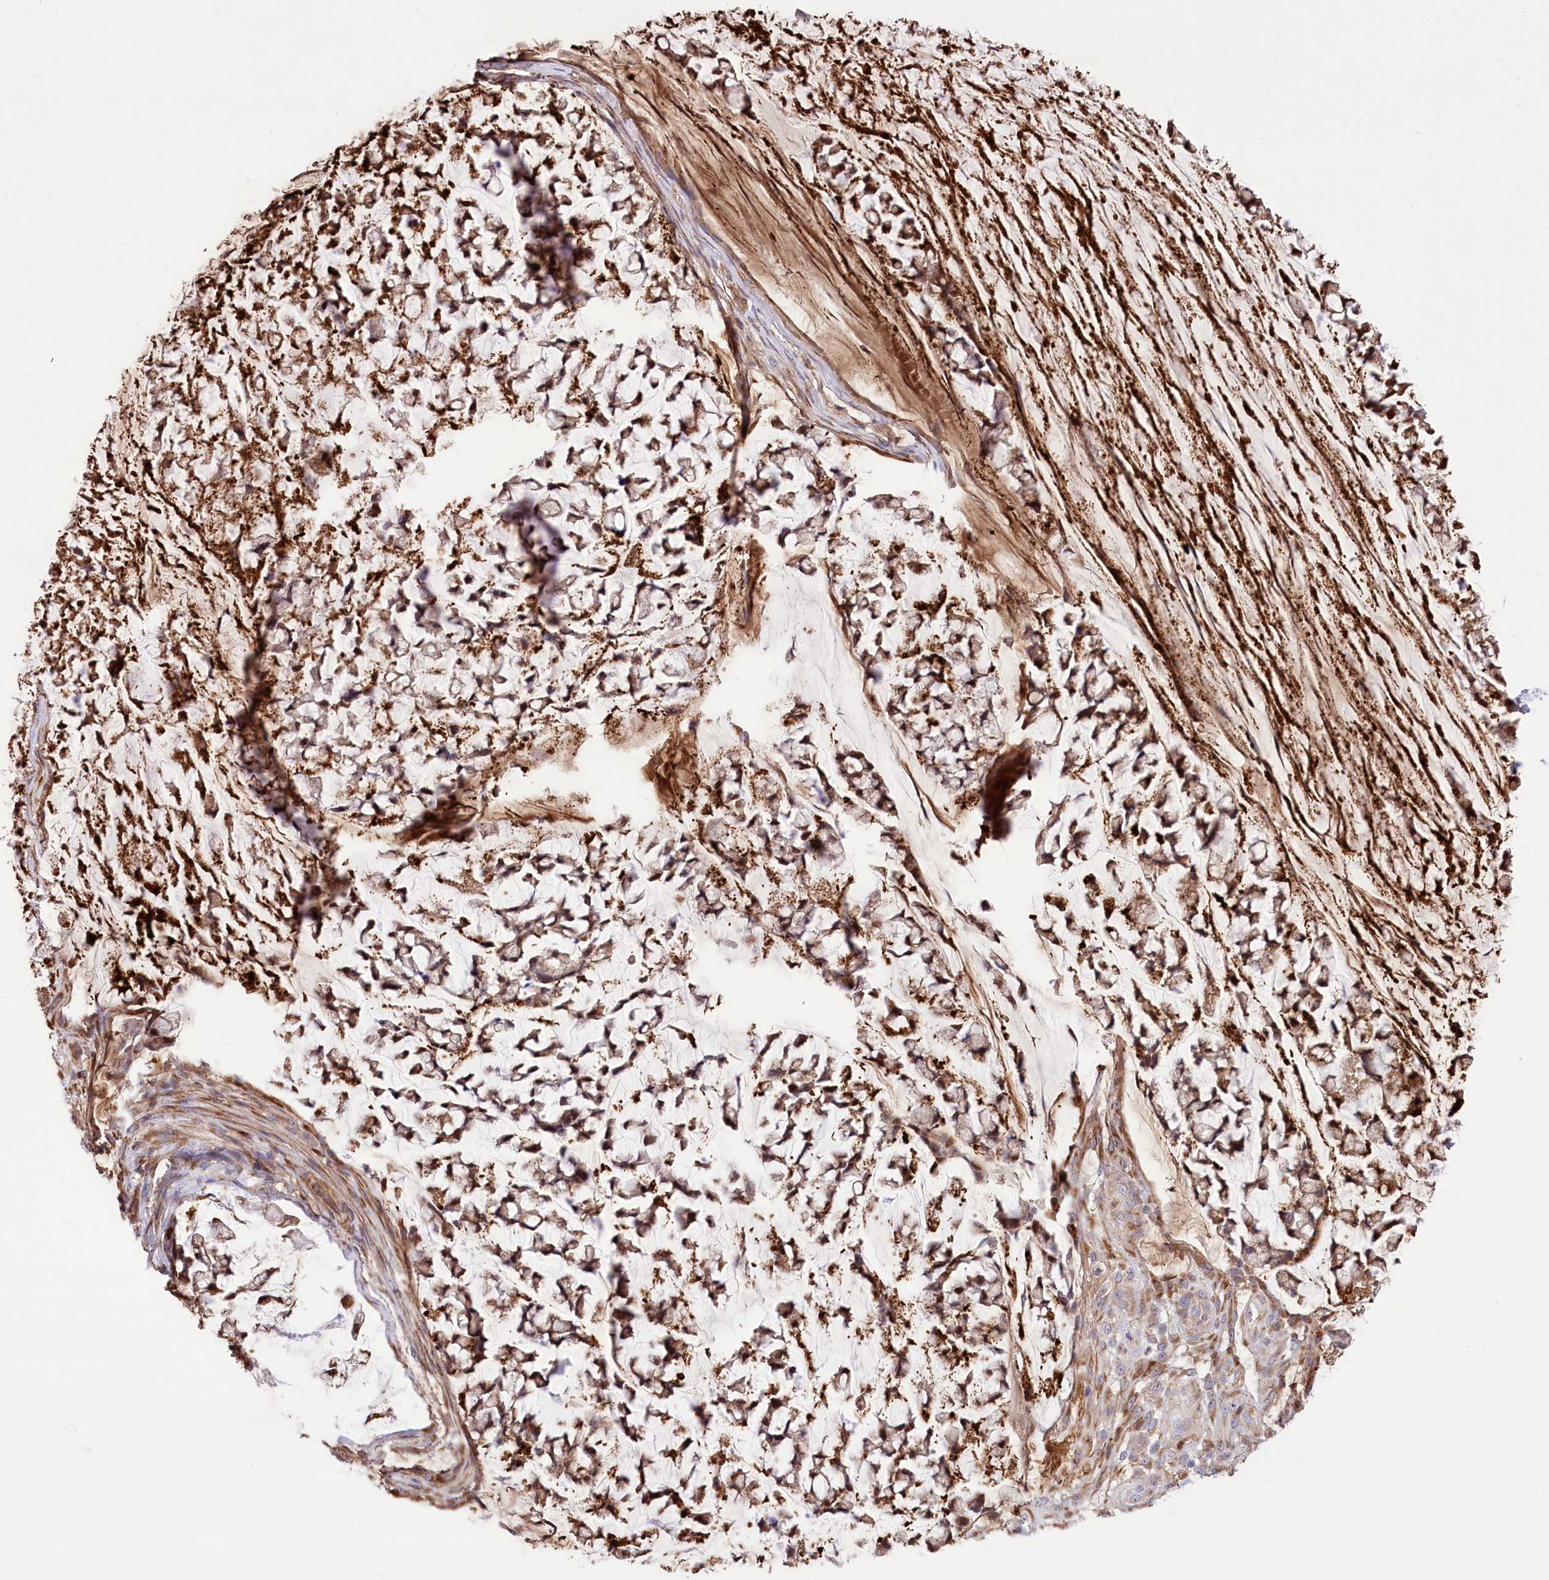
{"staining": {"intensity": "strong", "quantity": ">75%", "location": "cytoplasmic/membranous"}, "tissue": "stomach cancer", "cell_type": "Tumor cells", "image_type": "cancer", "snomed": [{"axis": "morphology", "description": "Adenocarcinoma, NOS"}, {"axis": "topography", "description": "Stomach, lower"}], "caption": "IHC histopathology image of stomach cancer (adenocarcinoma) stained for a protein (brown), which reveals high levels of strong cytoplasmic/membranous positivity in approximately >75% of tumor cells.", "gene": "RNF24", "patient": {"sex": "male", "age": 67}}